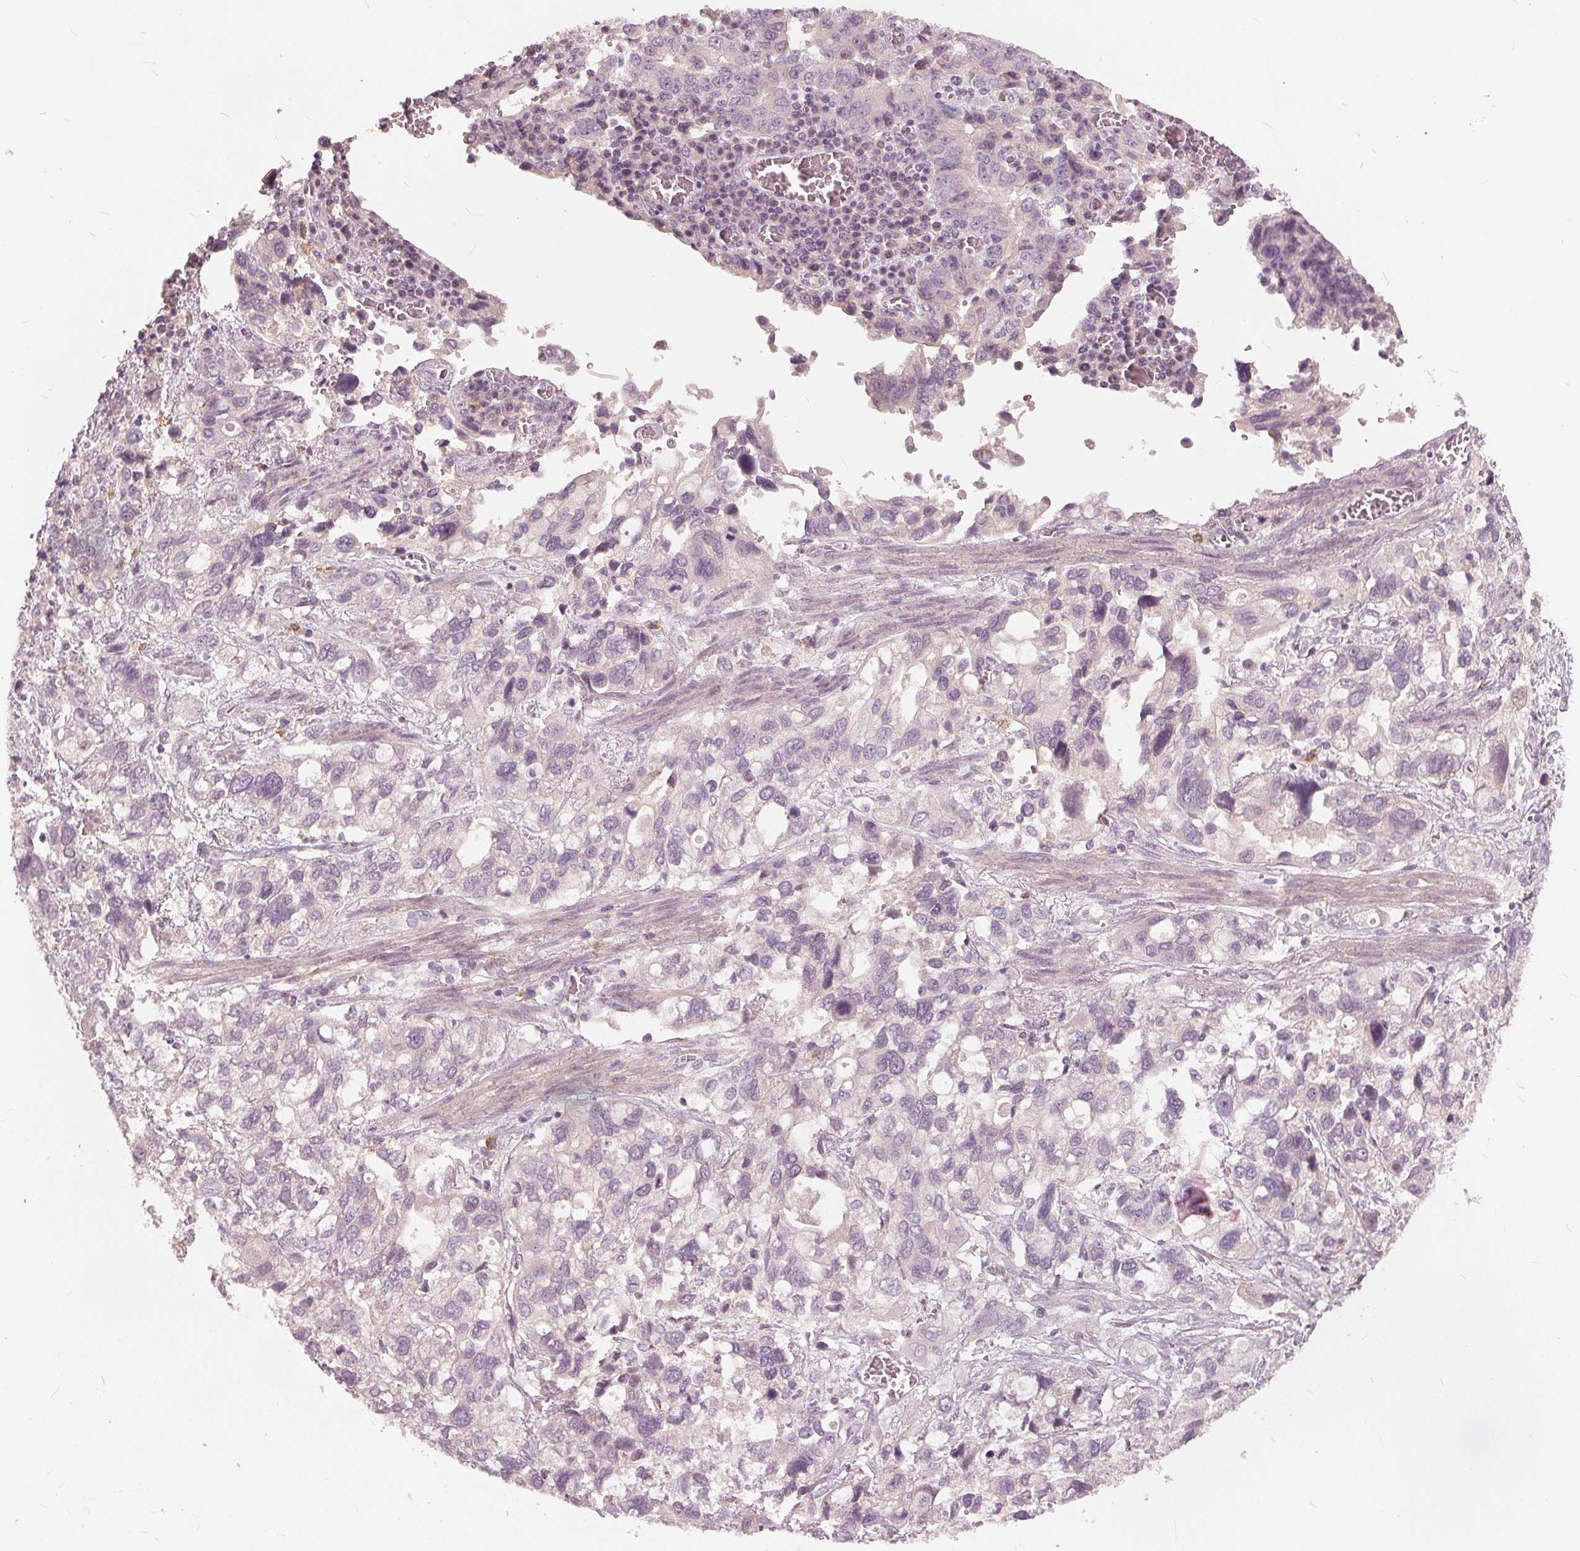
{"staining": {"intensity": "negative", "quantity": "none", "location": "none"}, "tissue": "stomach cancer", "cell_type": "Tumor cells", "image_type": "cancer", "snomed": [{"axis": "morphology", "description": "Adenocarcinoma, NOS"}, {"axis": "topography", "description": "Stomach, upper"}], "caption": "Stomach cancer (adenocarcinoma) was stained to show a protein in brown. There is no significant expression in tumor cells. The staining was performed using DAB to visualize the protein expression in brown, while the nuclei were stained in blue with hematoxylin (Magnification: 20x).", "gene": "KLK13", "patient": {"sex": "female", "age": 81}}